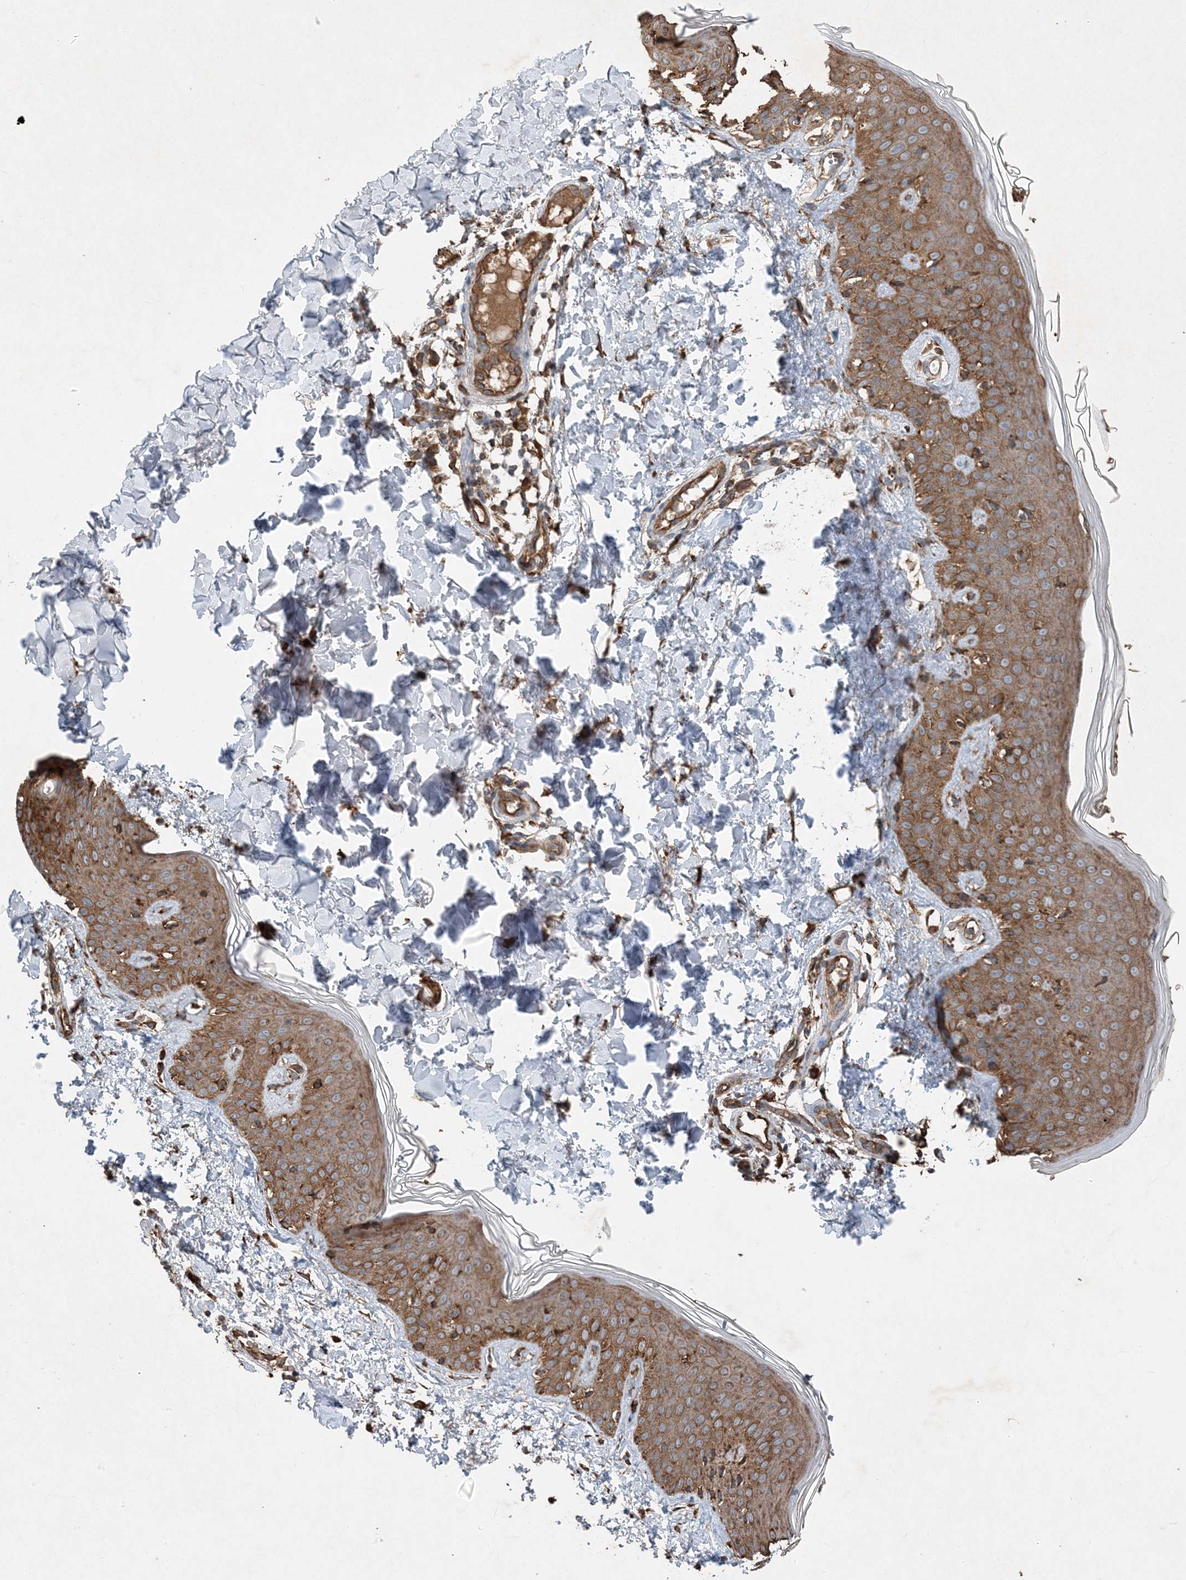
{"staining": {"intensity": "moderate", "quantity": ">75%", "location": "cytoplasmic/membranous"}, "tissue": "skin", "cell_type": "Fibroblasts", "image_type": "normal", "snomed": [{"axis": "morphology", "description": "Normal tissue, NOS"}, {"axis": "topography", "description": "Skin"}], "caption": "Skin stained with DAB (3,3'-diaminobenzidine) IHC demonstrates medium levels of moderate cytoplasmic/membranous expression in about >75% of fibroblasts. Ihc stains the protein in brown and the nuclei are stained blue.", "gene": "PDIA6", "patient": {"sex": "male", "age": 37}}